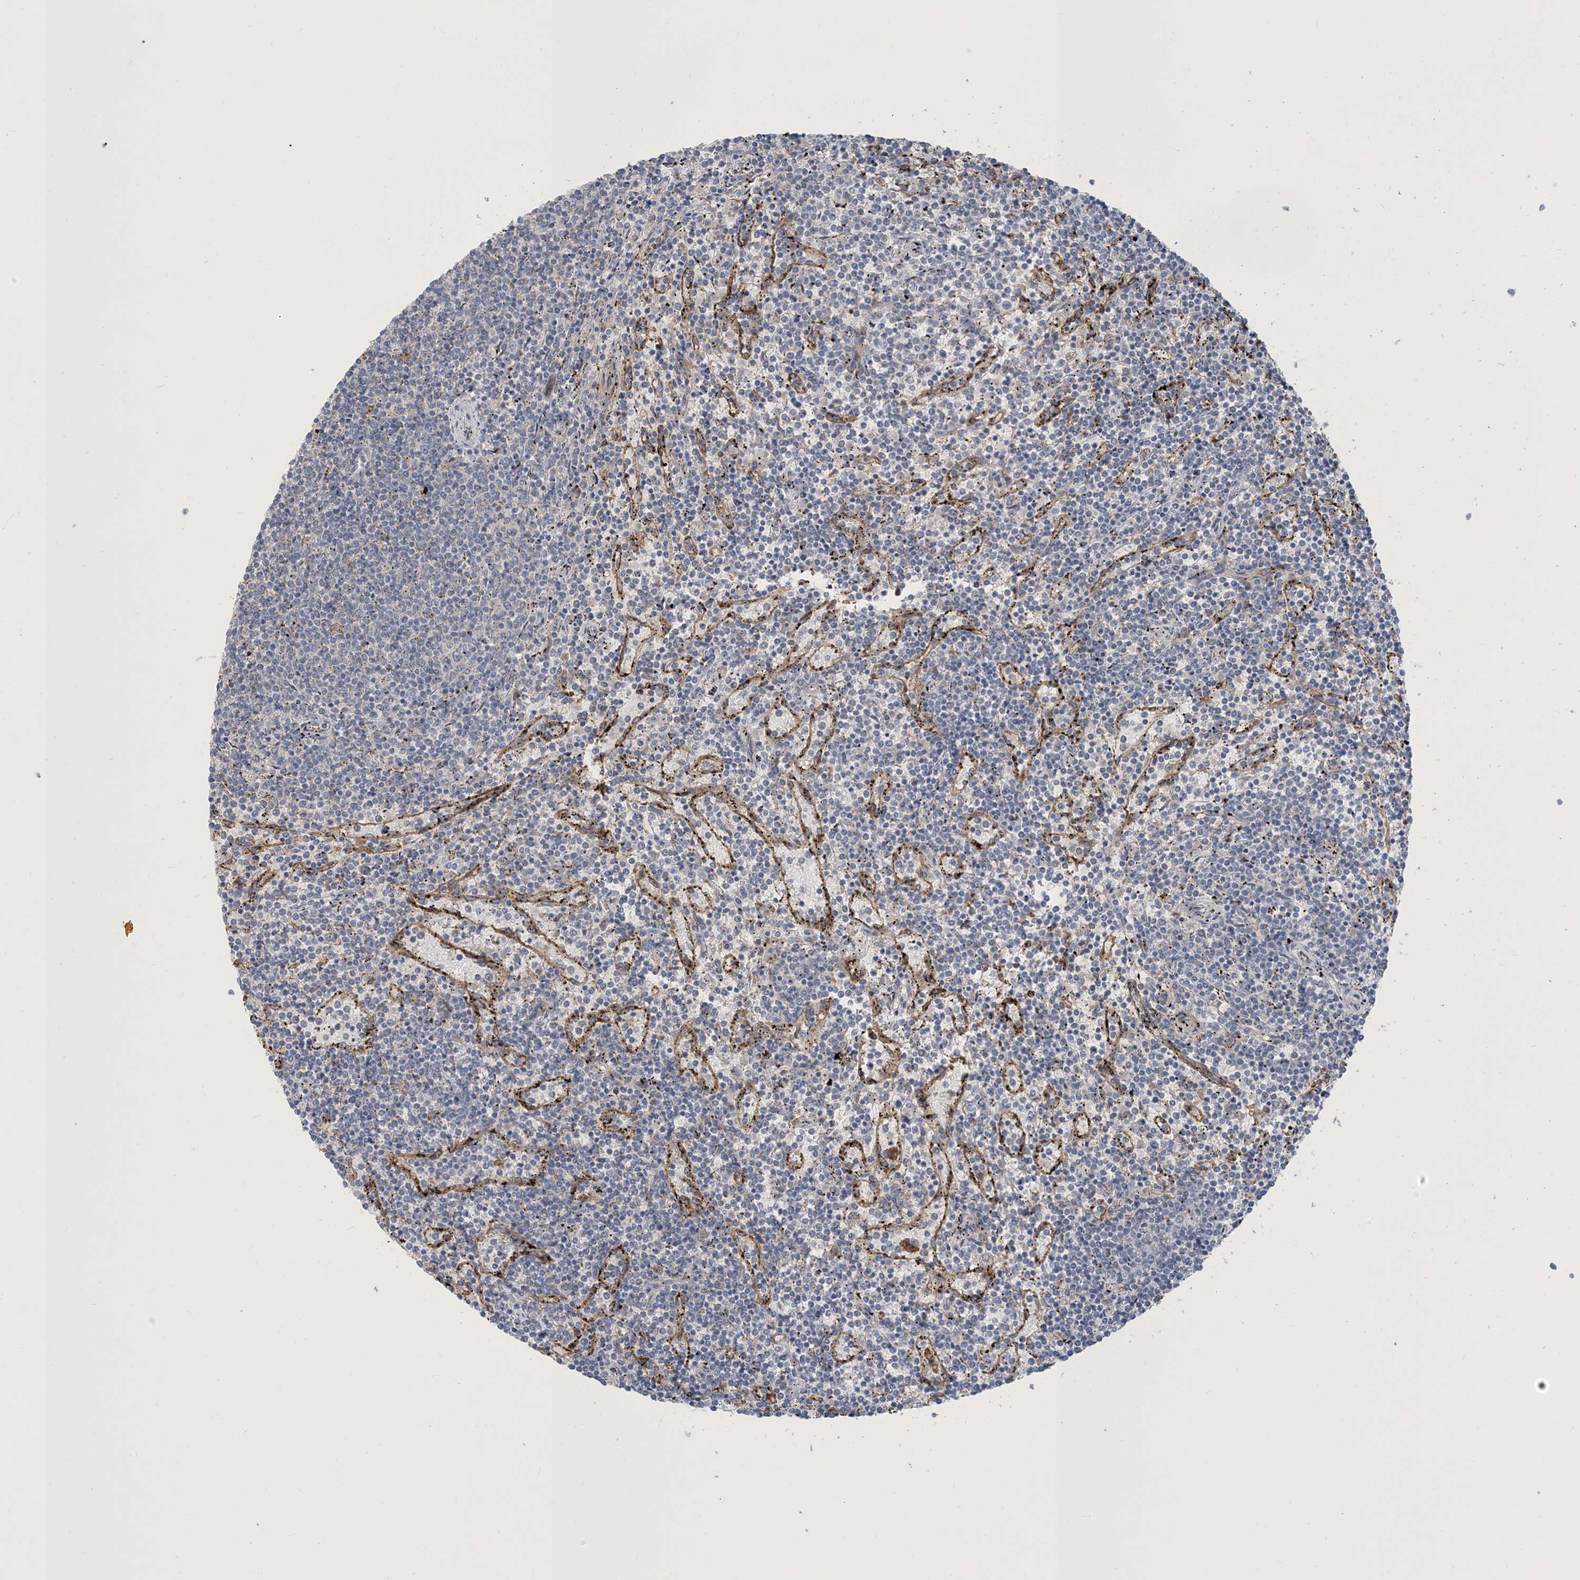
{"staining": {"intensity": "negative", "quantity": "none", "location": "none"}, "tissue": "lymphoma", "cell_type": "Tumor cells", "image_type": "cancer", "snomed": [{"axis": "morphology", "description": "Malignant lymphoma, non-Hodgkin's type, Low grade"}, {"axis": "topography", "description": "Spleen"}], "caption": "Immunohistochemical staining of human lymphoma reveals no significant staining in tumor cells.", "gene": "PEAR1", "patient": {"sex": "female", "age": 50}}